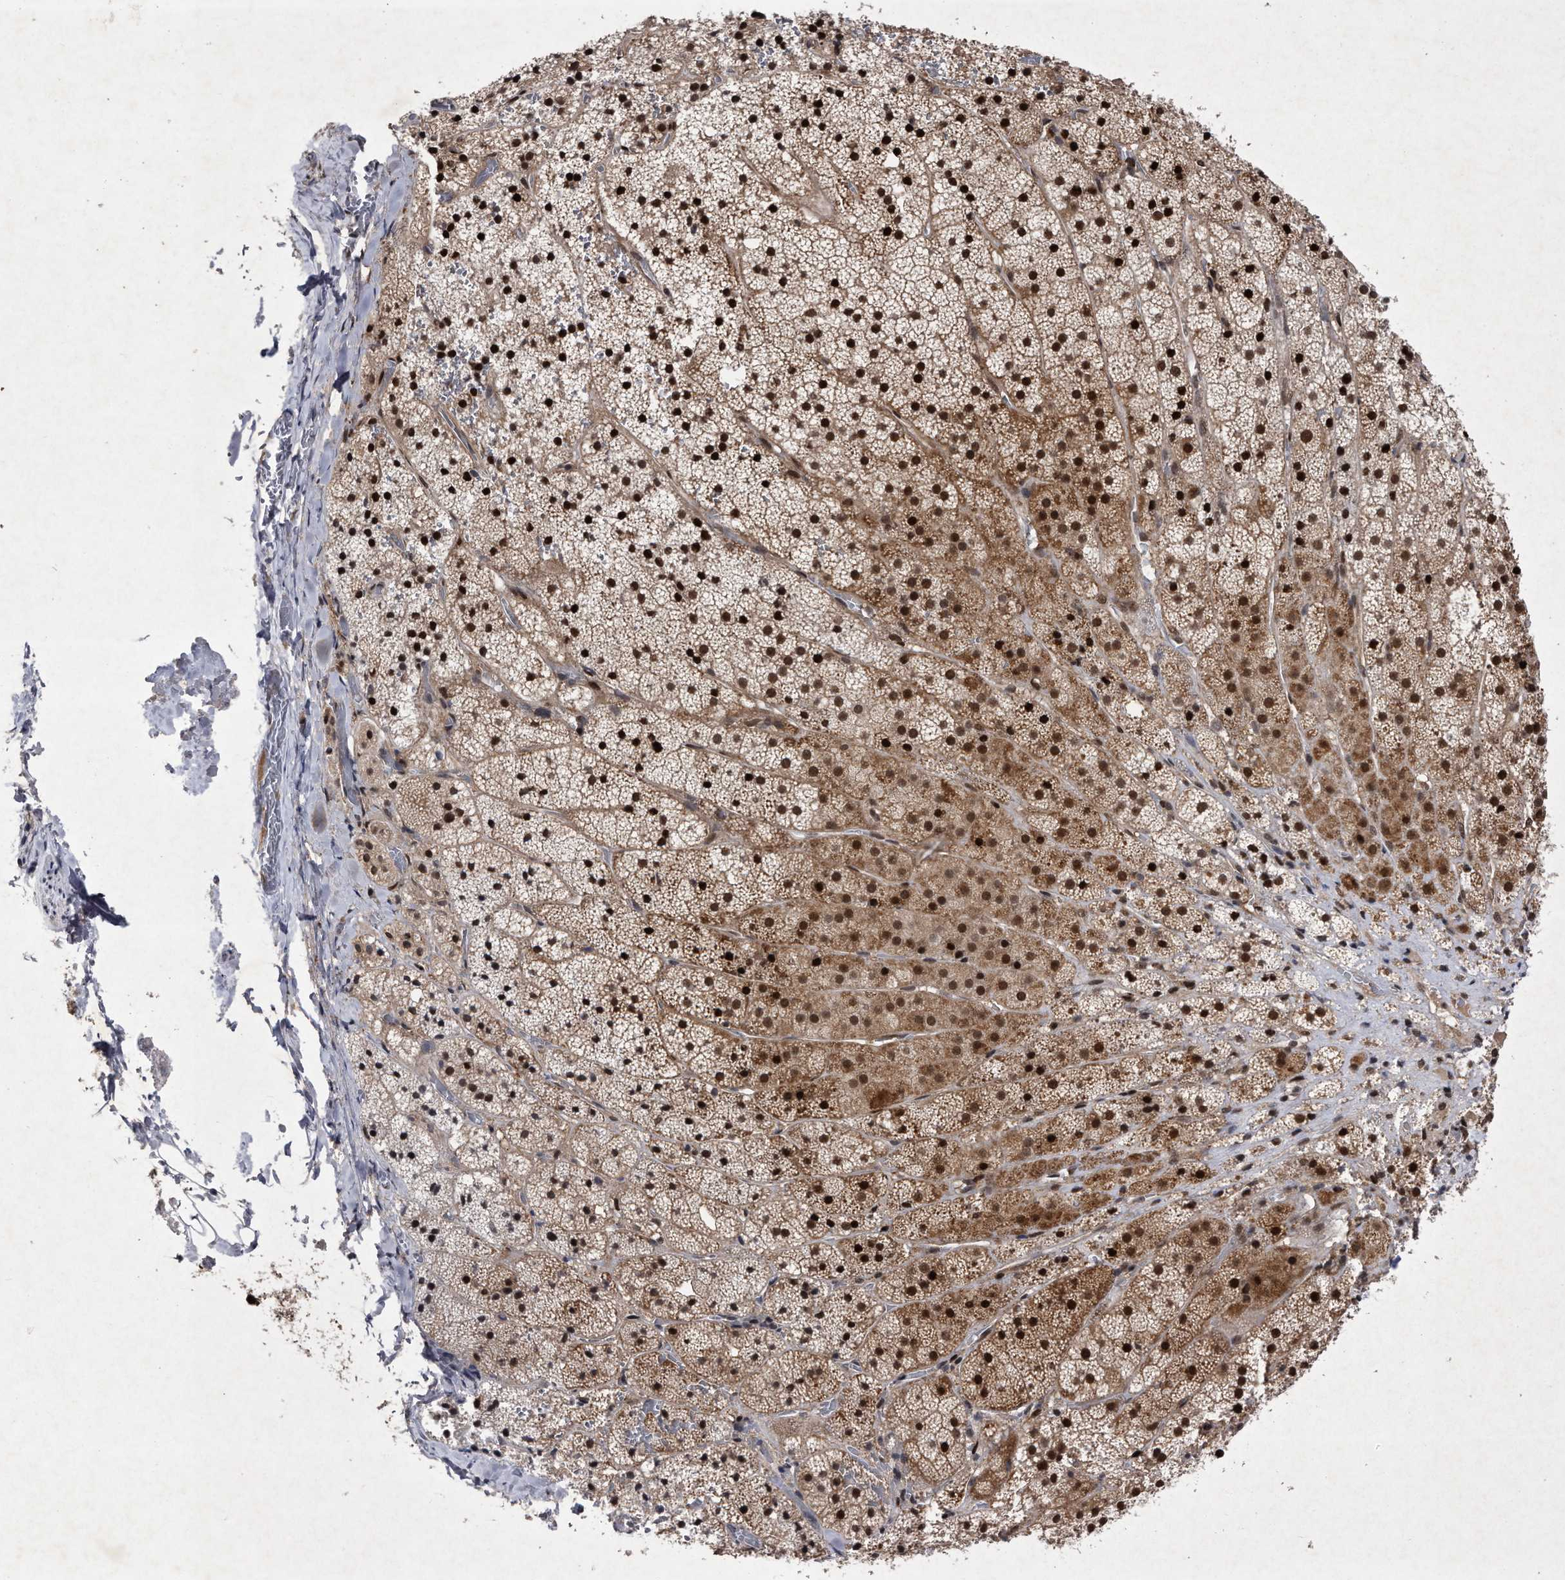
{"staining": {"intensity": "strong", "quantity": ">75%", "location": "cytoplasmic/membranous,nuclear"}, "tissue": "adrenal gland", "cell_type": "Glandular cells", "image_type": "normal", "snomed": [{"axis": "morphology", "description": "Normal tissue, NOS"}, {"axis": "topography", "description": "Adrenal gland"}], "caption": "Protein analysis of benign adrenal gland exhibits strong cytoplasmic/membranous,nuclear positivity in about >75% of glandular cells. The protein of interest is shown in brown color, while the nuclei are stained blue.", "gene": "RAD23B", "patient": {"sex": "female", "age": 44}}